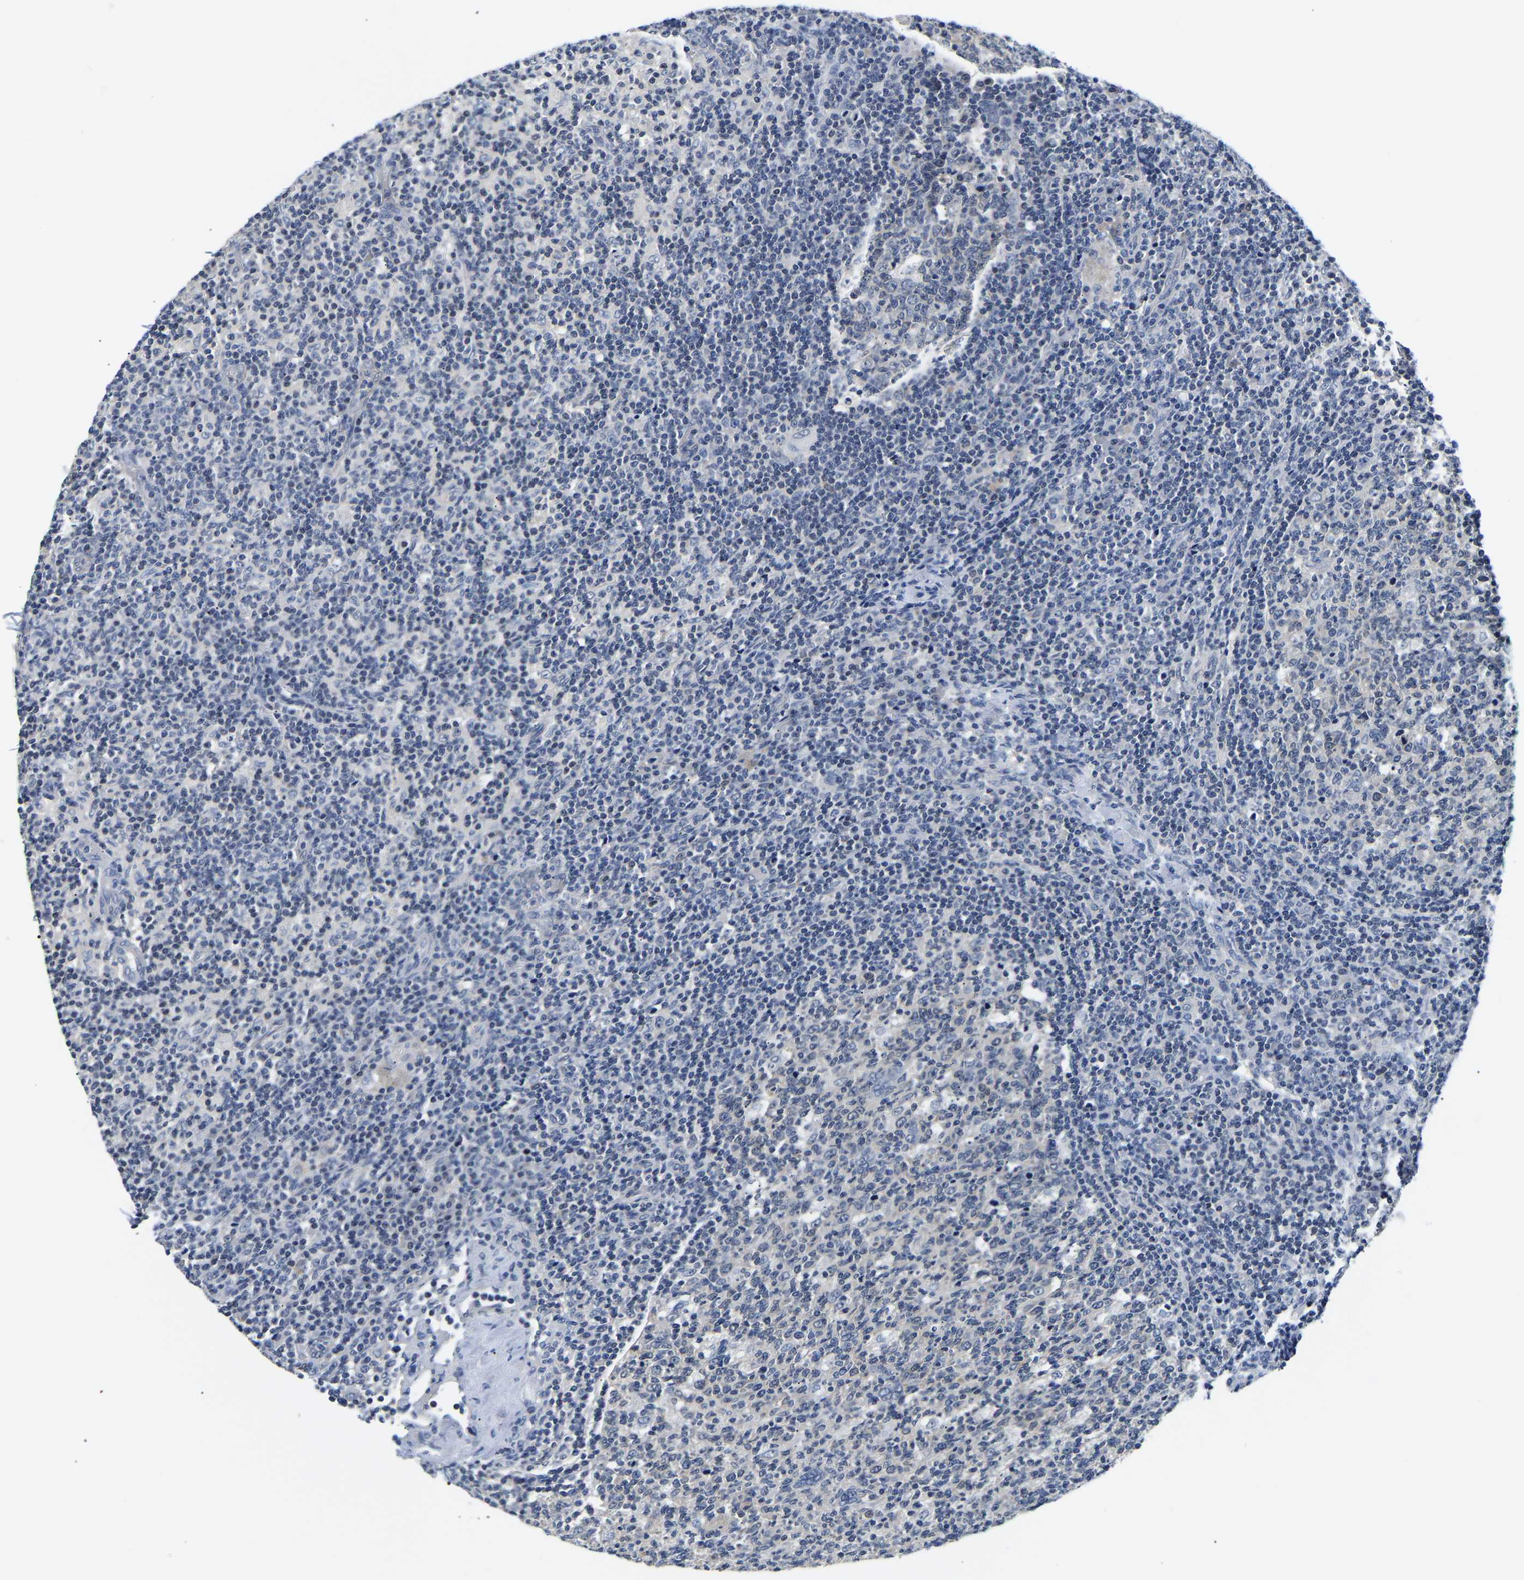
{"staining": {"intensity": "negative", "quantity": "none", "location": "none"}, "tissue": "lymph node", "cell_type": "Germinal center cells", "image_type": "normal", "snomed": [{"axis": "morphology", "description": "Normal tissue, NOS"}, {"axis": "morphology", "description": "Inflammation, NOS"}, {"axis": "topography", "description": "Lymph node"}], "caption": "IHC image of unremarkable human lymph node stained for a protein (brown), which demonstrates no staining in germinal center cells.", "gene": "UCHL3", "patient": {"sex": "male", "age": 55}}